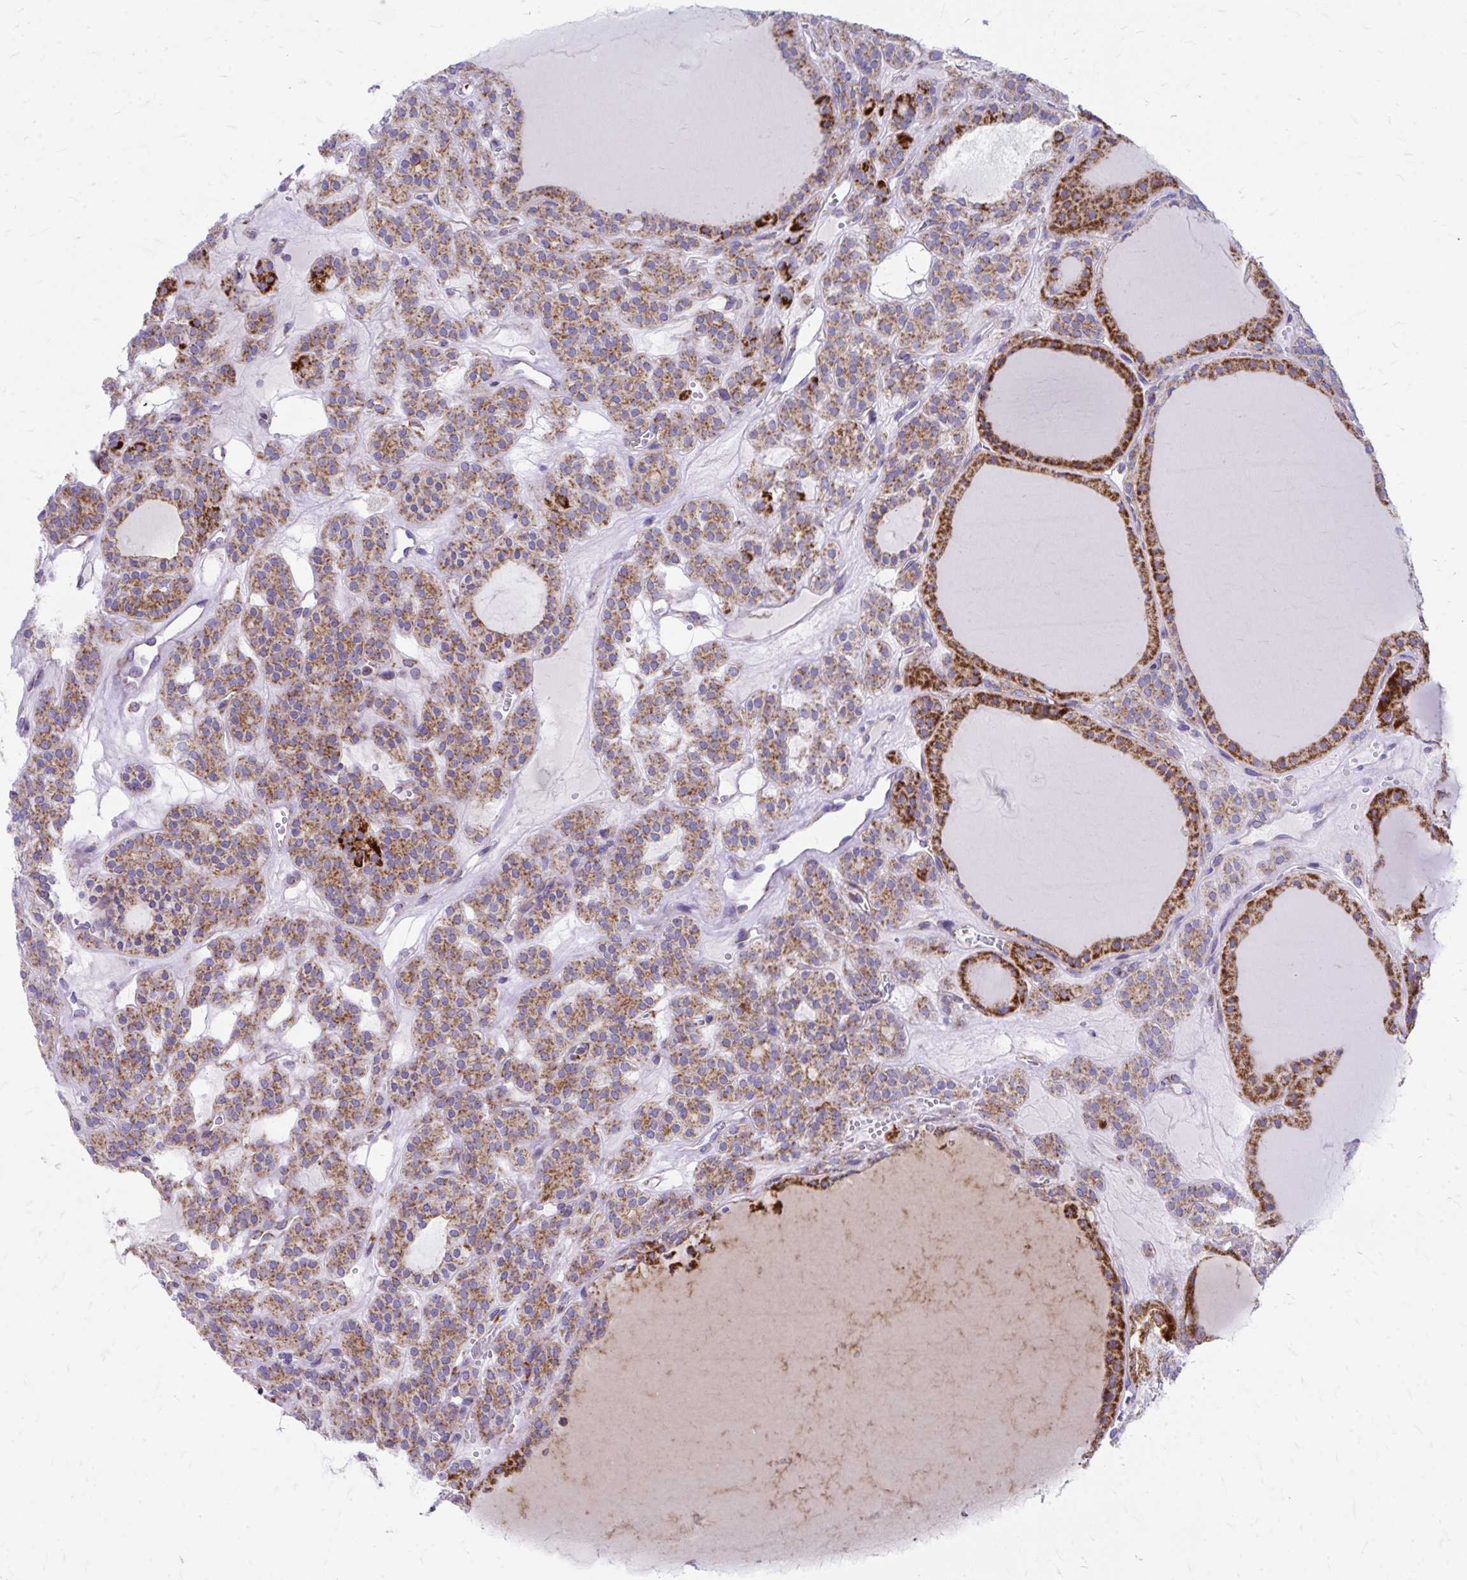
{"staining": {"intensity": "moderate", "quantity": ">75%", "location": "cytoplasmic/membranous"}, "tissue": "thyroid cancer", "cell_type": "Tumor cells", "image_type": "cancer", "snomed": [{"axis": "morphology", "description": "Follicular adenoma carcinoma, NOS"}, {"axis": "topography", "description": "Thyroid gland"}], "caption": "Follicular adenoma carcinoma (thyroid) stained with DAB immunohistochemistry (IHC) reveals medium levels of moderate cytoplasmic/membranous staining in about >75% of tumor cells.", "gene": "MRPL19", "patient": {"sex": "female", "age": 63}}